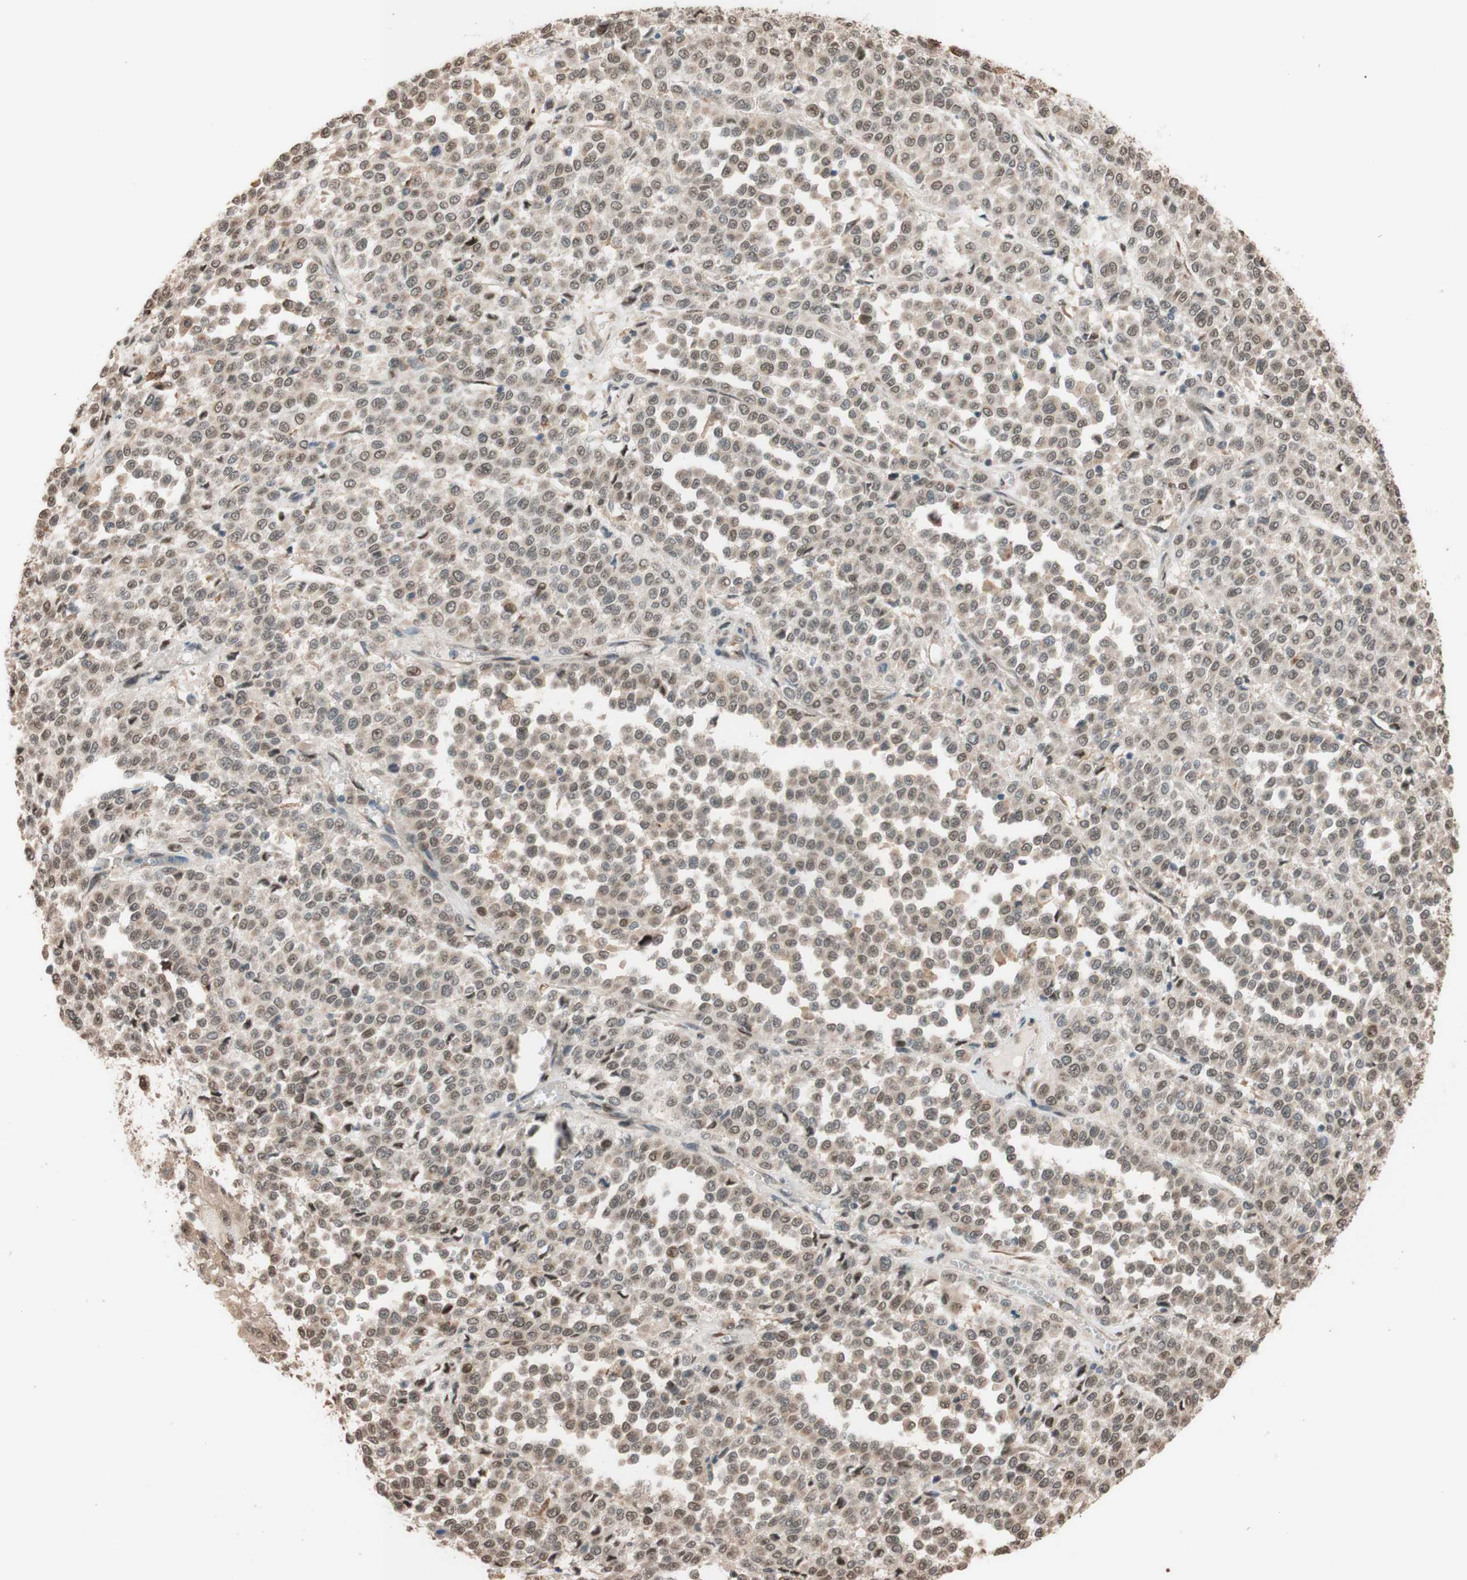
{"staining": {"intensity": "weak", "quantity": "<25%", "location": "cytoplasmic/membranous"}, "tissue": "melanoma", "cell_type": "Tumor cells", "image_type": "cancer", "snomed": [{"axis": "morphology", "description": "Malignant melanoma, Metastatic site"}, {"axis": "topography", "description": "Pancreas"}], "caption": "Micrograph shows no protein expression in tumor cells of melanoma tissue.", "gene": "CCNC", "patient": {"sex": "female", "age": 30}}